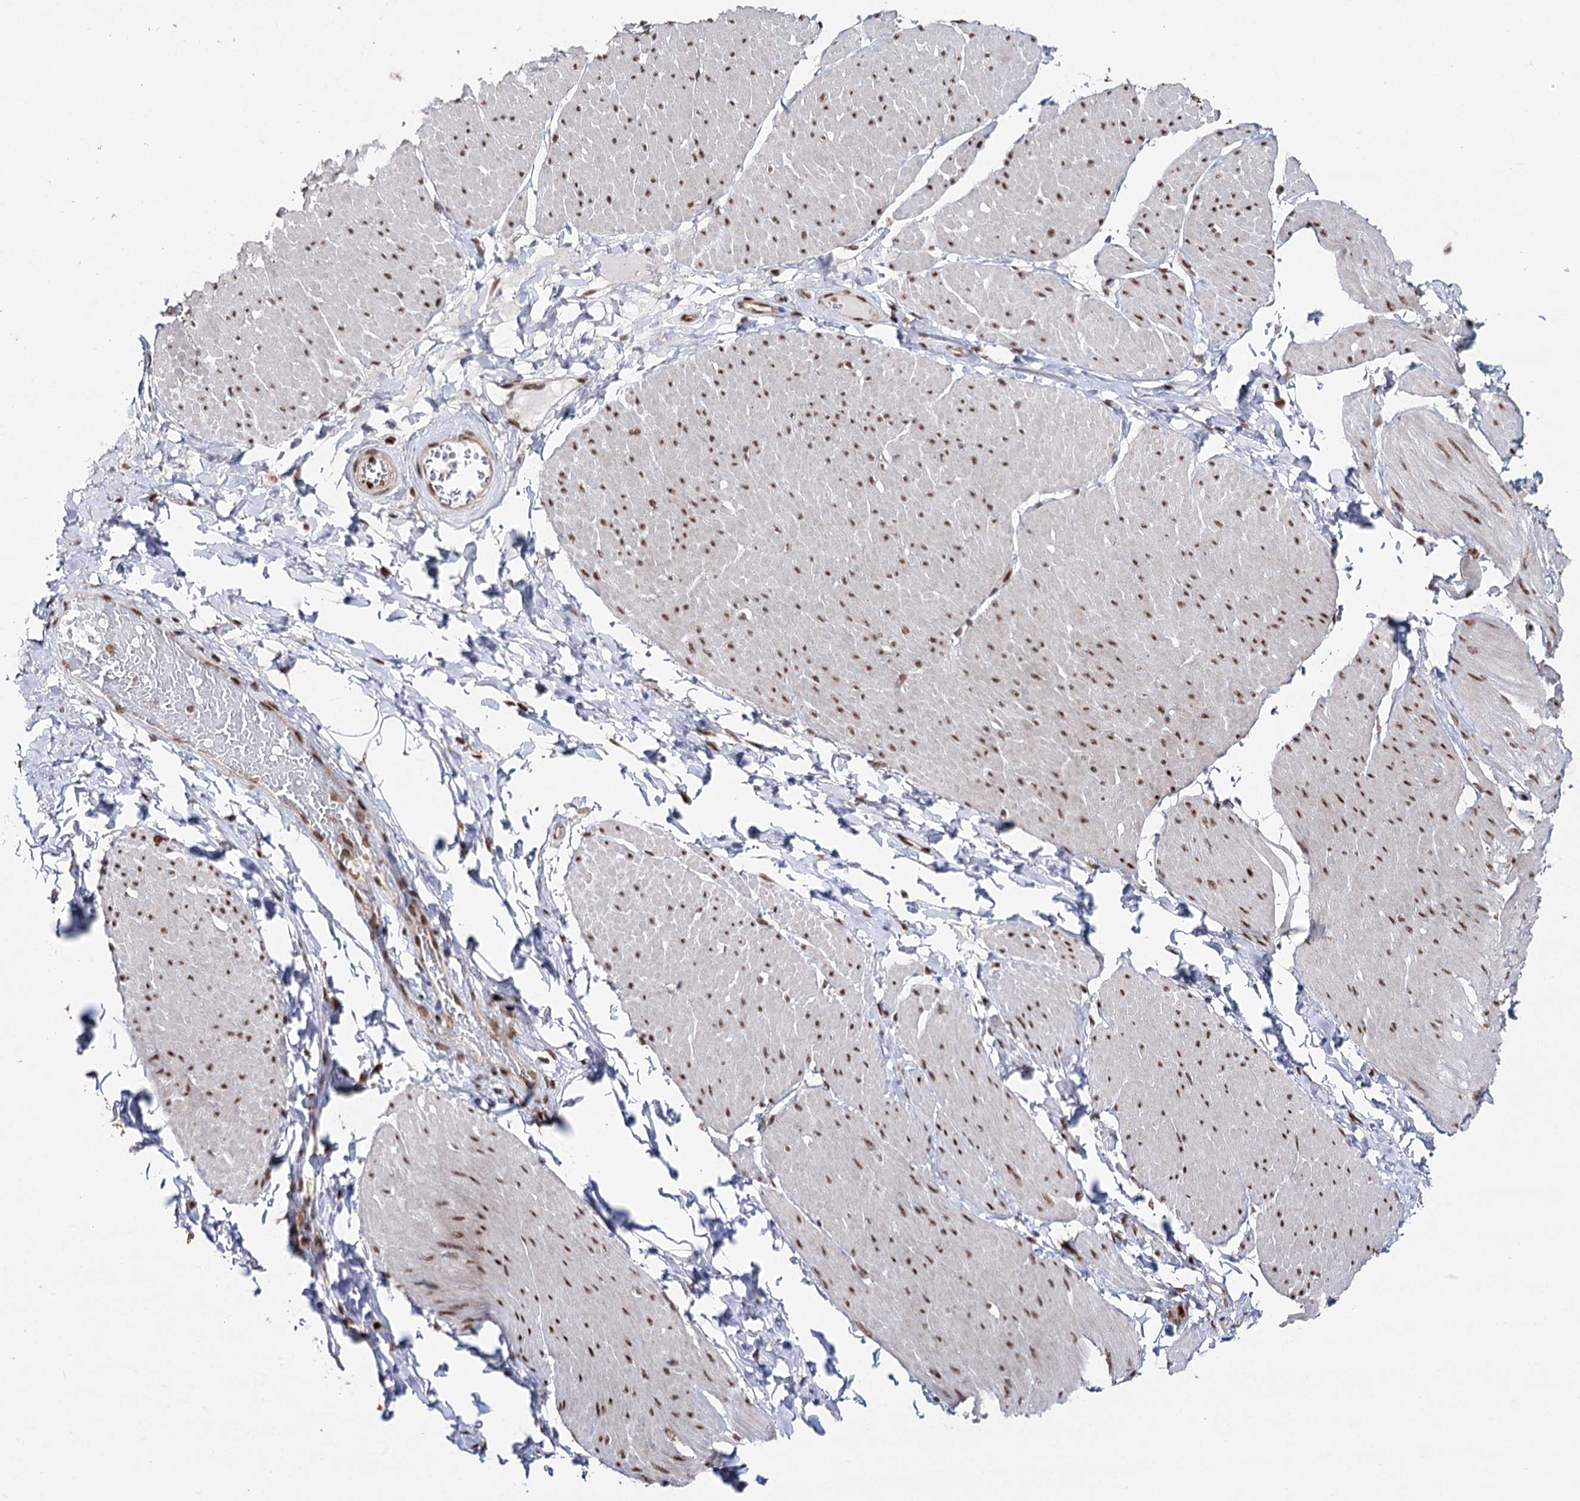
{"staining": {"intensity": "moderate", "quantity": ">75%", "location": "nuclear"}, "tissue": "smooth muscle", "cell_type": "Smooth muscle cells", "image_type": "normal", "snomed": [{"axis": "morphology", "description": "Urothelial carcinoma, High grade"}, {"axis": "topography", "description": "Urinary bladder"}], "caption": "This histopathology image displays unremarkable smooth muscle stained with immunohistochemistry (IHC) to label a protein in brown. The nuclear of smooth muscle cells show moderate positivity for the protein. Nuclei are counter-stained blue.", "gene": "PDCD4", "patient": {"sex": "male", "age": 46}}